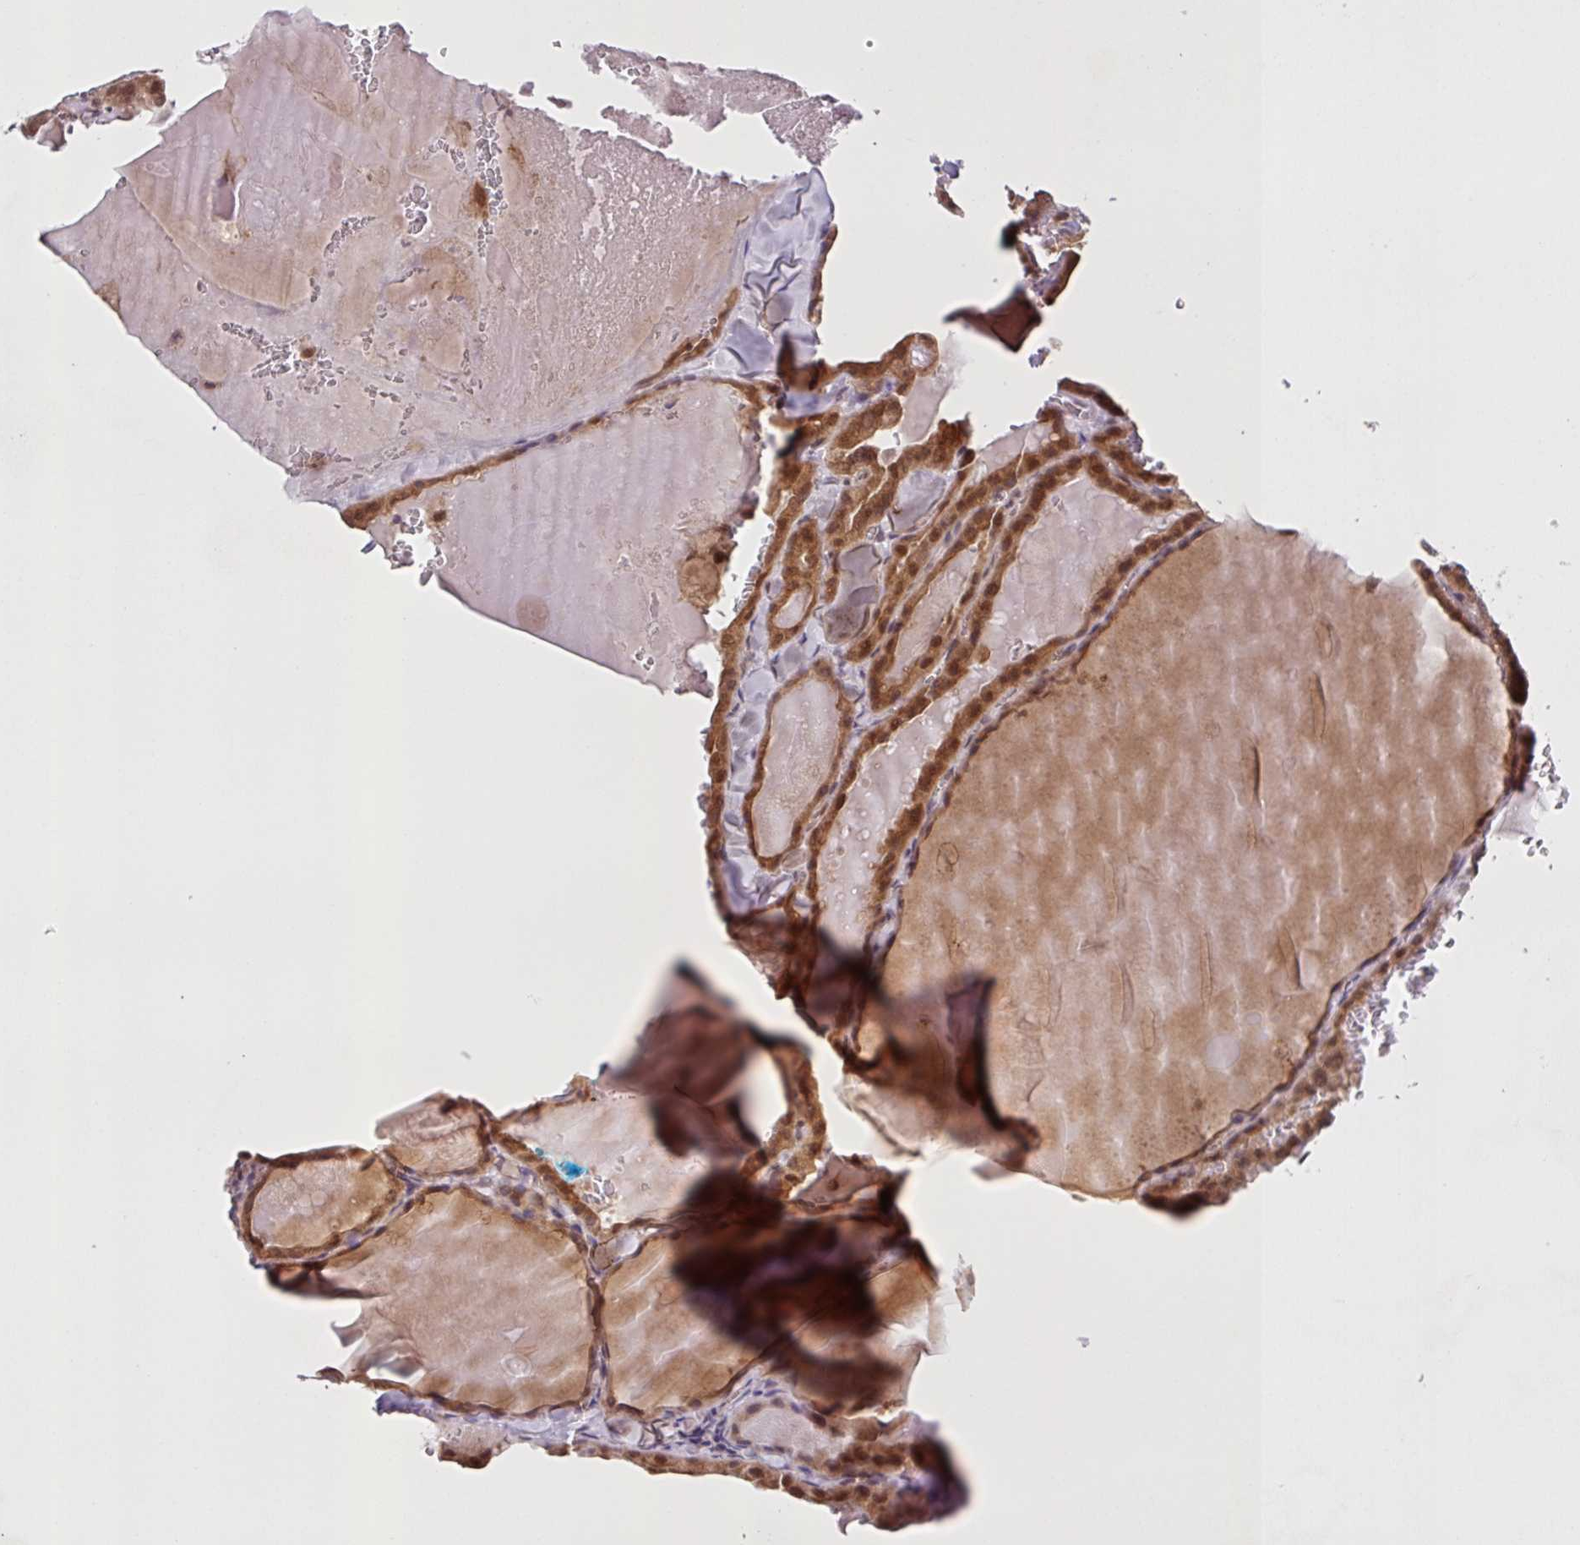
{"staining": {"intensity": "moderate", "quantity": ">75%", "location": "cytoplasmic/membranous,nuclear"}, "tissue": "thyroid cancer", "cell_type": "Tumor cells", "image_type": "cancer", "snomed": [{"axis": "morphology", "description": "Papillary adenocarcinoma, NOS"}, {"axis": "topography", "description": "Thyroid gland"}], "caption": "An immunohistochemistry photomicrograph of tumor tissue is shown. Protein staining in brown shows moderate cytoplasmic/membranous and nuclear positivity in papillary adenocarcinoma (thyroid) within tumor cells.", "gene": "CAMLG", "patient": {"sex": "male", "age": 52}}